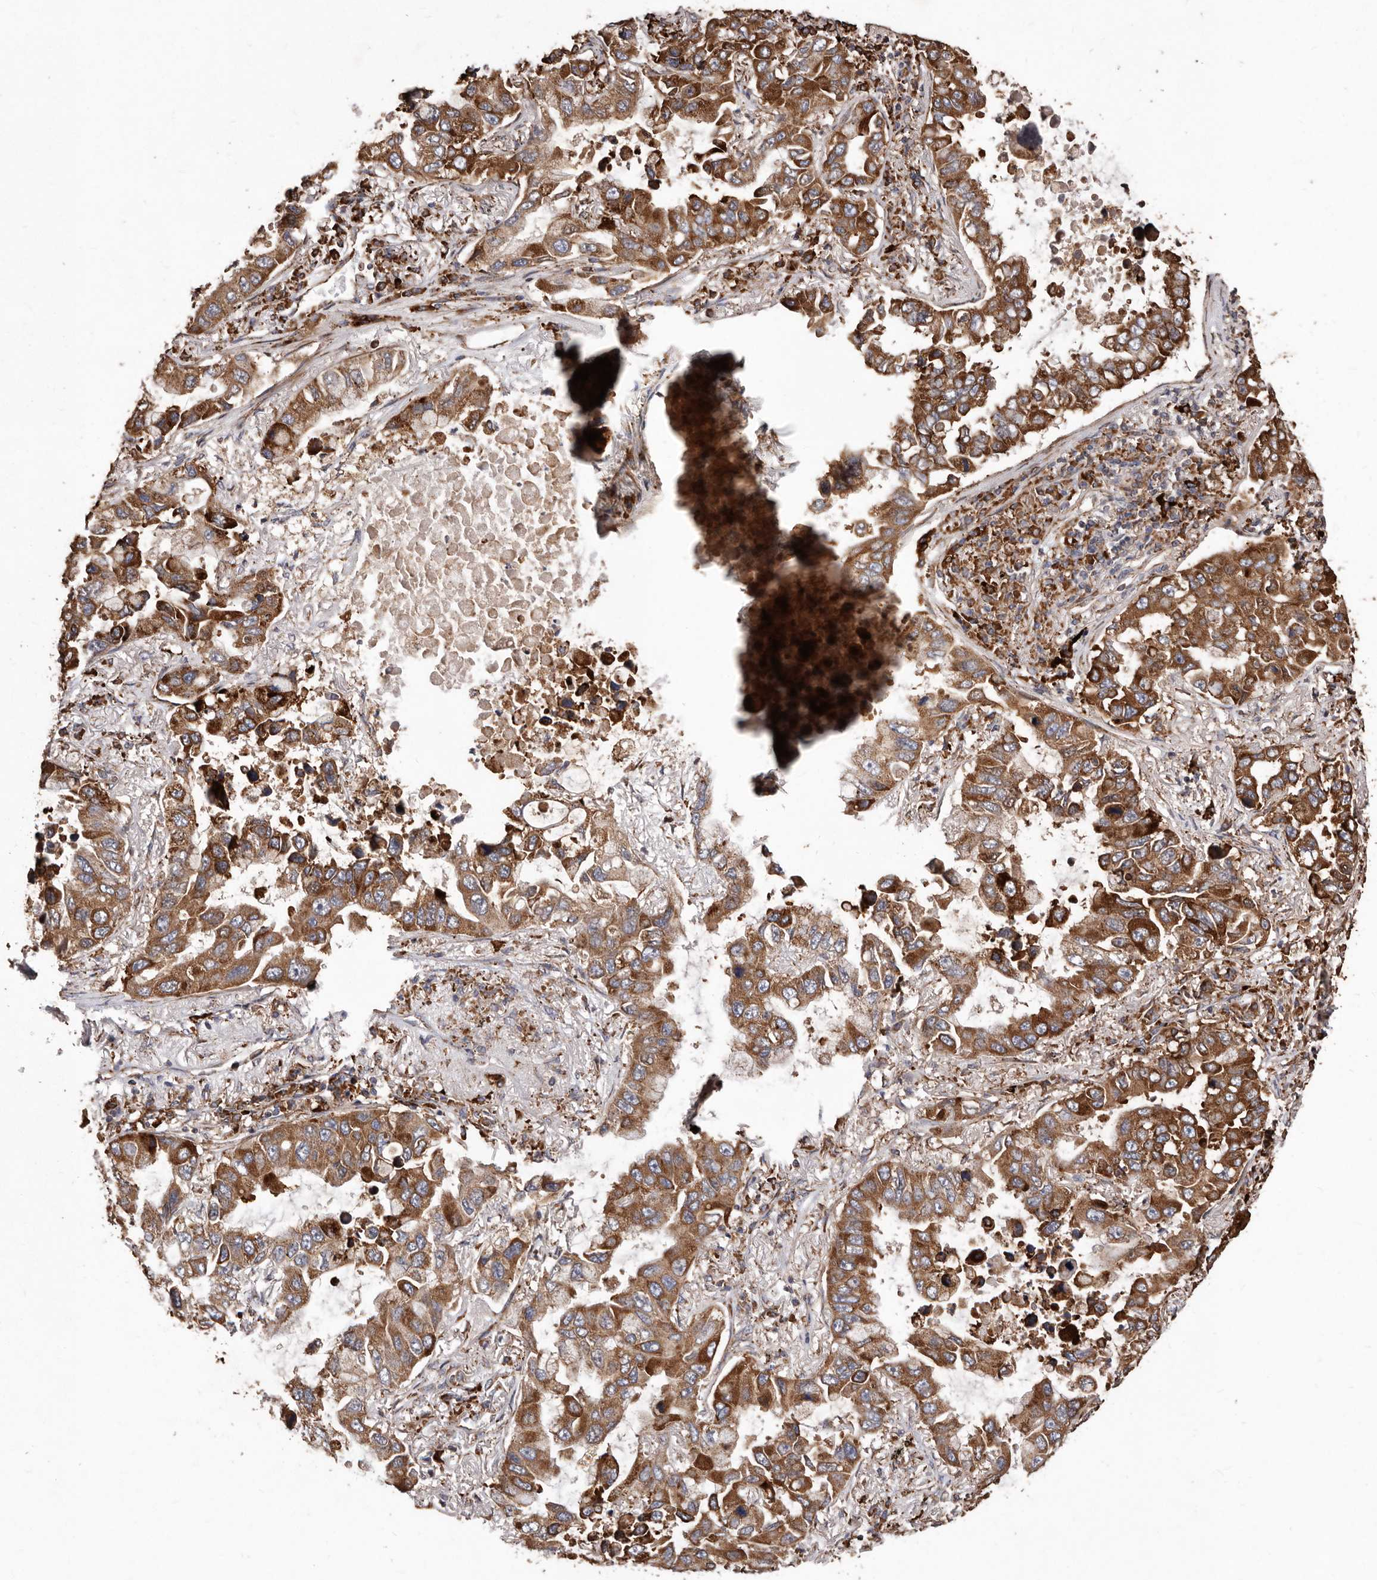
{"staining": {"intensity": "moderate", "quantity": ">75%", "location": "cytoplasmic/membranous"}, "tissue": "lung cancer", "cell_type": "Tumor cells", "image_type": "cancer", "snomed": [{"axis": "morphology", "description": "Adenocarcinoma, NOS"}, {"axis": "topography", "description": "Lung"}], "caption": "Protein expression analysis of human lung adenocarcinoma reveals moderate cytoplasmic/membranous staining in approximately >75% of tumor cells.", "gene": "STEAP2", "patient": {"sex": "male", "age": 64}}